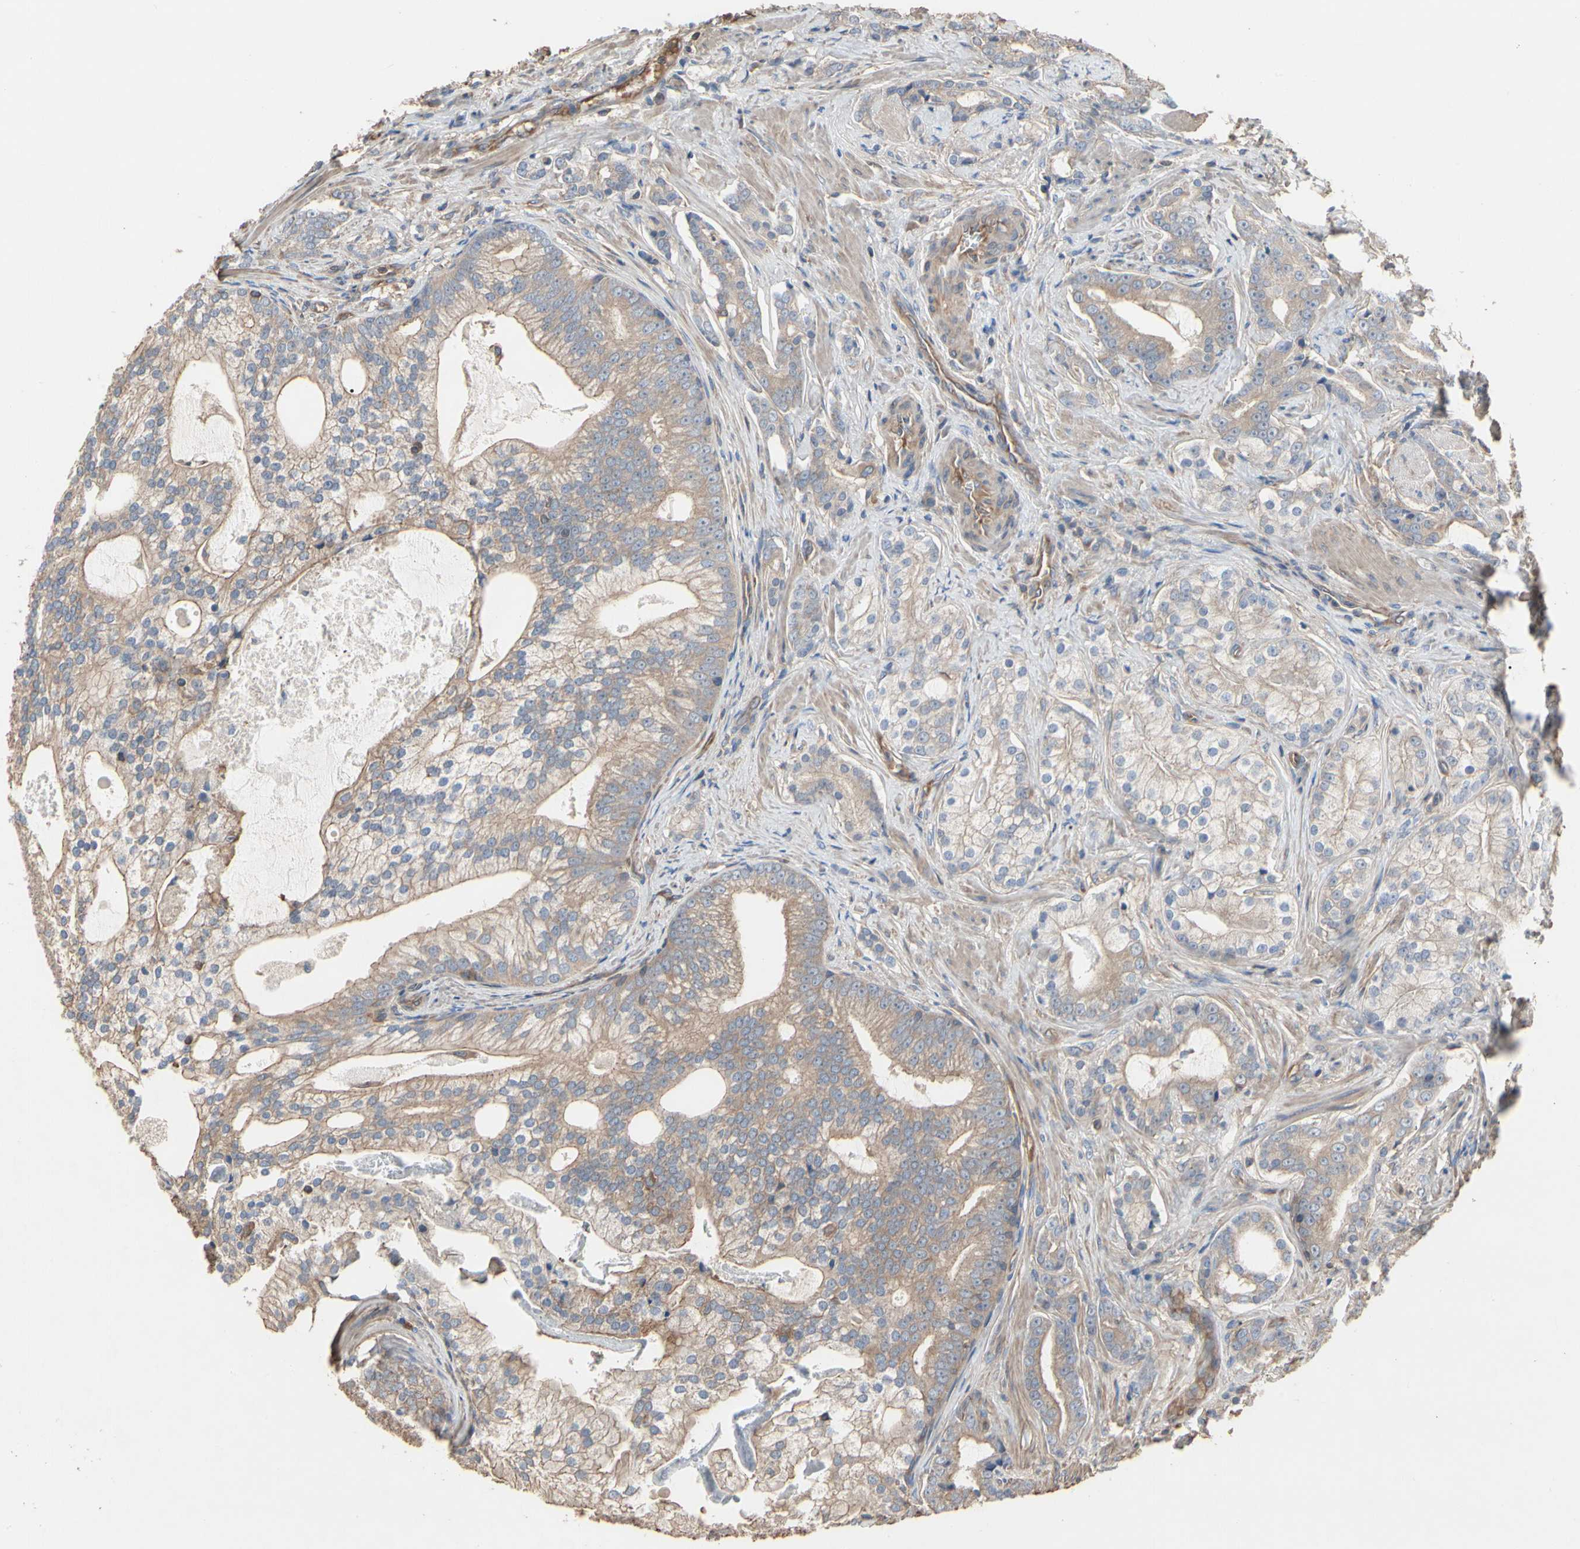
{"staining": {"intensity": "weak", "quantity": ">75%", "location": "cytoplasmic/membranous"}, "tissue": "prostate cancer", "cell_type": "Tumor cells", "image_type": "cancer", "snomed": [{"axis": "morphology", "description": "Adenocarcinoma, Low grade"}, {"axis": "topography", "description": "Prostate"}], "caption": "This is an image of immunohistochemistry (IHC) staining of prostate cancer (adenocarcinoma (low-grade)), which shows weak expression in the cytoplasmic/membranous of tumor cells.", "gene": "PDZK1", "patient": {"sex": "male", "age": 58}}